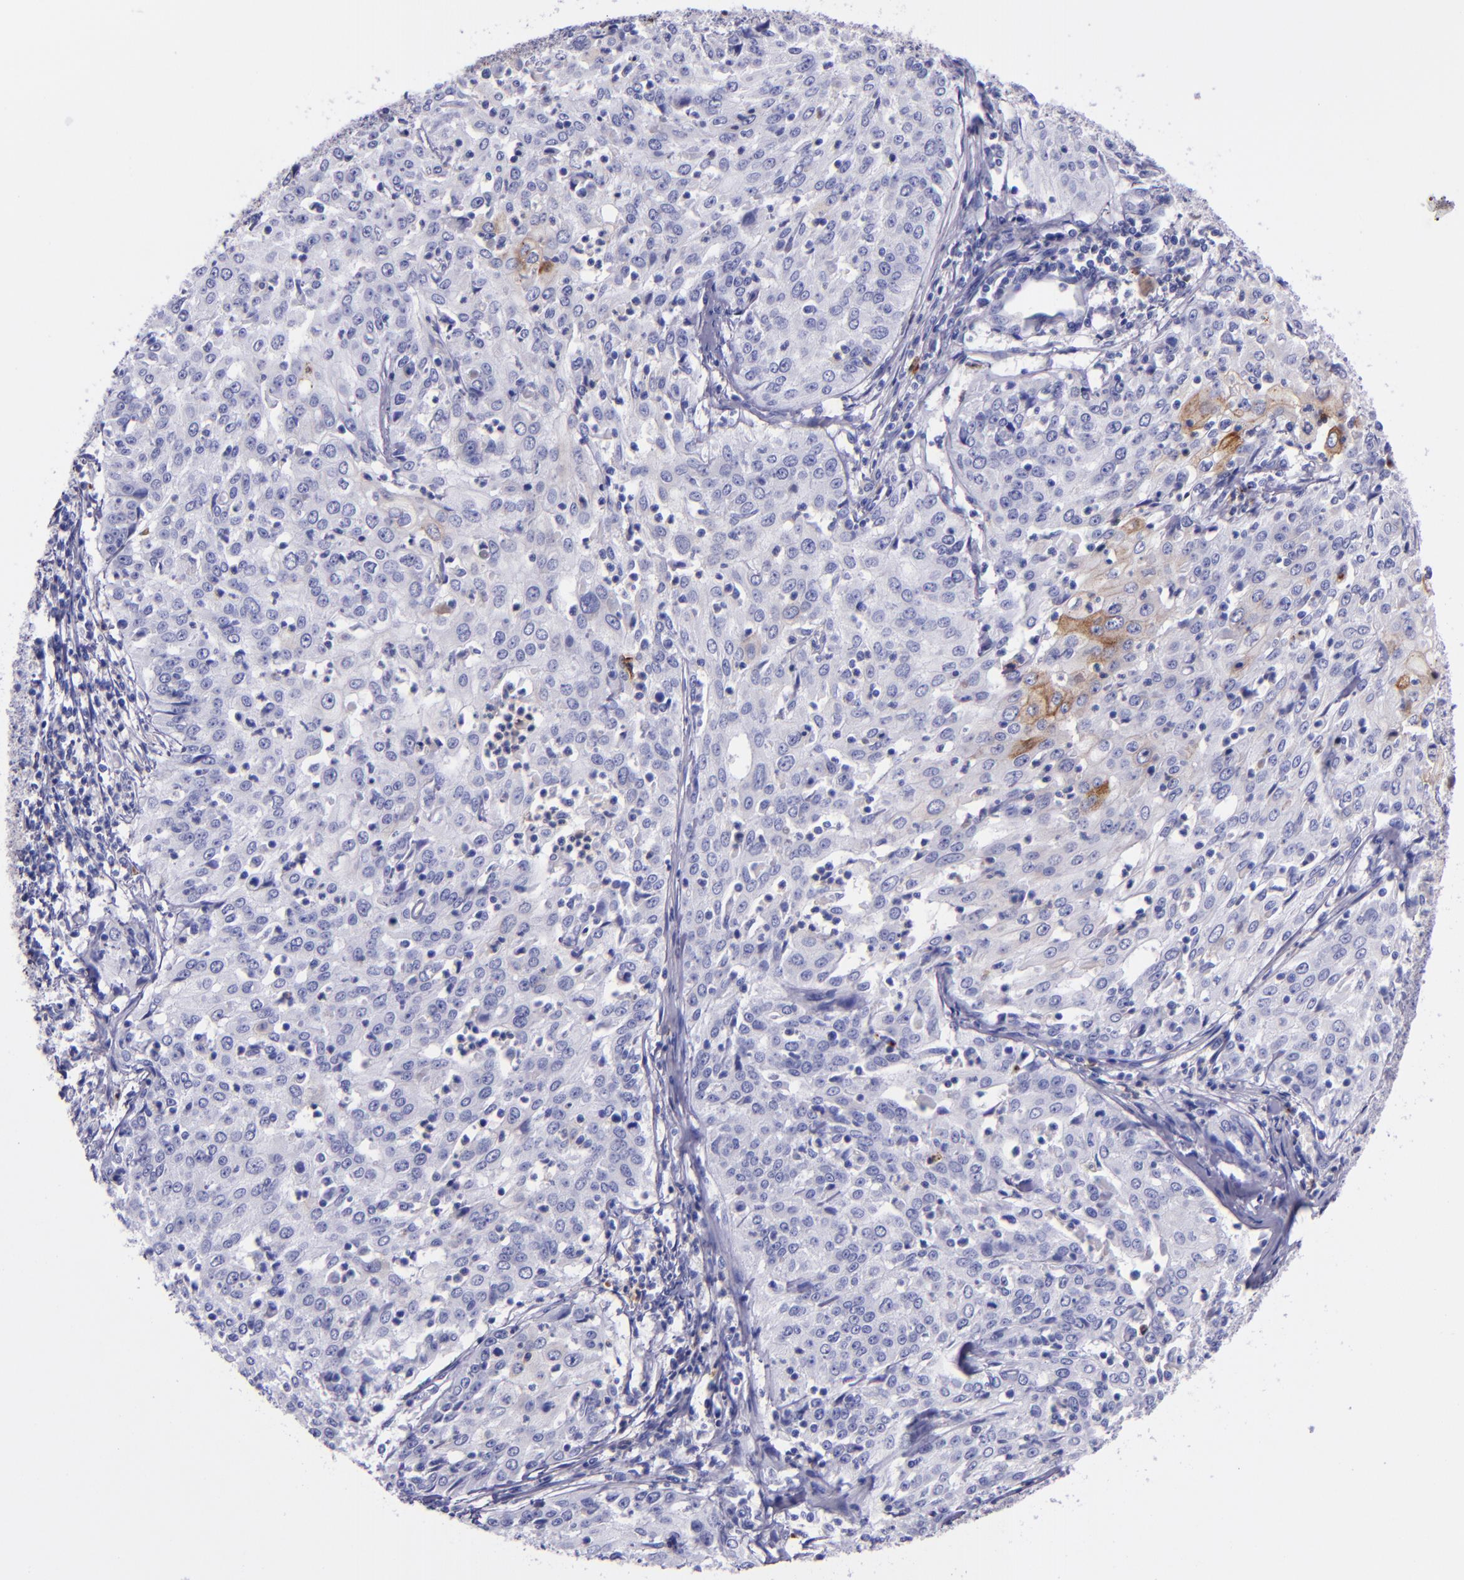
{"staining": {"intensity": "moderate", "quantity": "<25%", "location": "cytoplasmic/membranous"}, "tissue": "cervical cancer", "cell_type": "Tumor cells", "image_type": "cancer", "snomed": [{"axis": "morphology", "description": "Squamous cell carcinoma, NOS"}, {"axis": "topography", "description": "Cervix"}], "caption": "Squamous cell carcinoma (cervical) stained for a protein (brown) displays moderate cytoplasmic/membranous positive staining in about <25% of tumor cells.", "gene": "SLPI", "patient": {"sex": "female", "age": 39}}